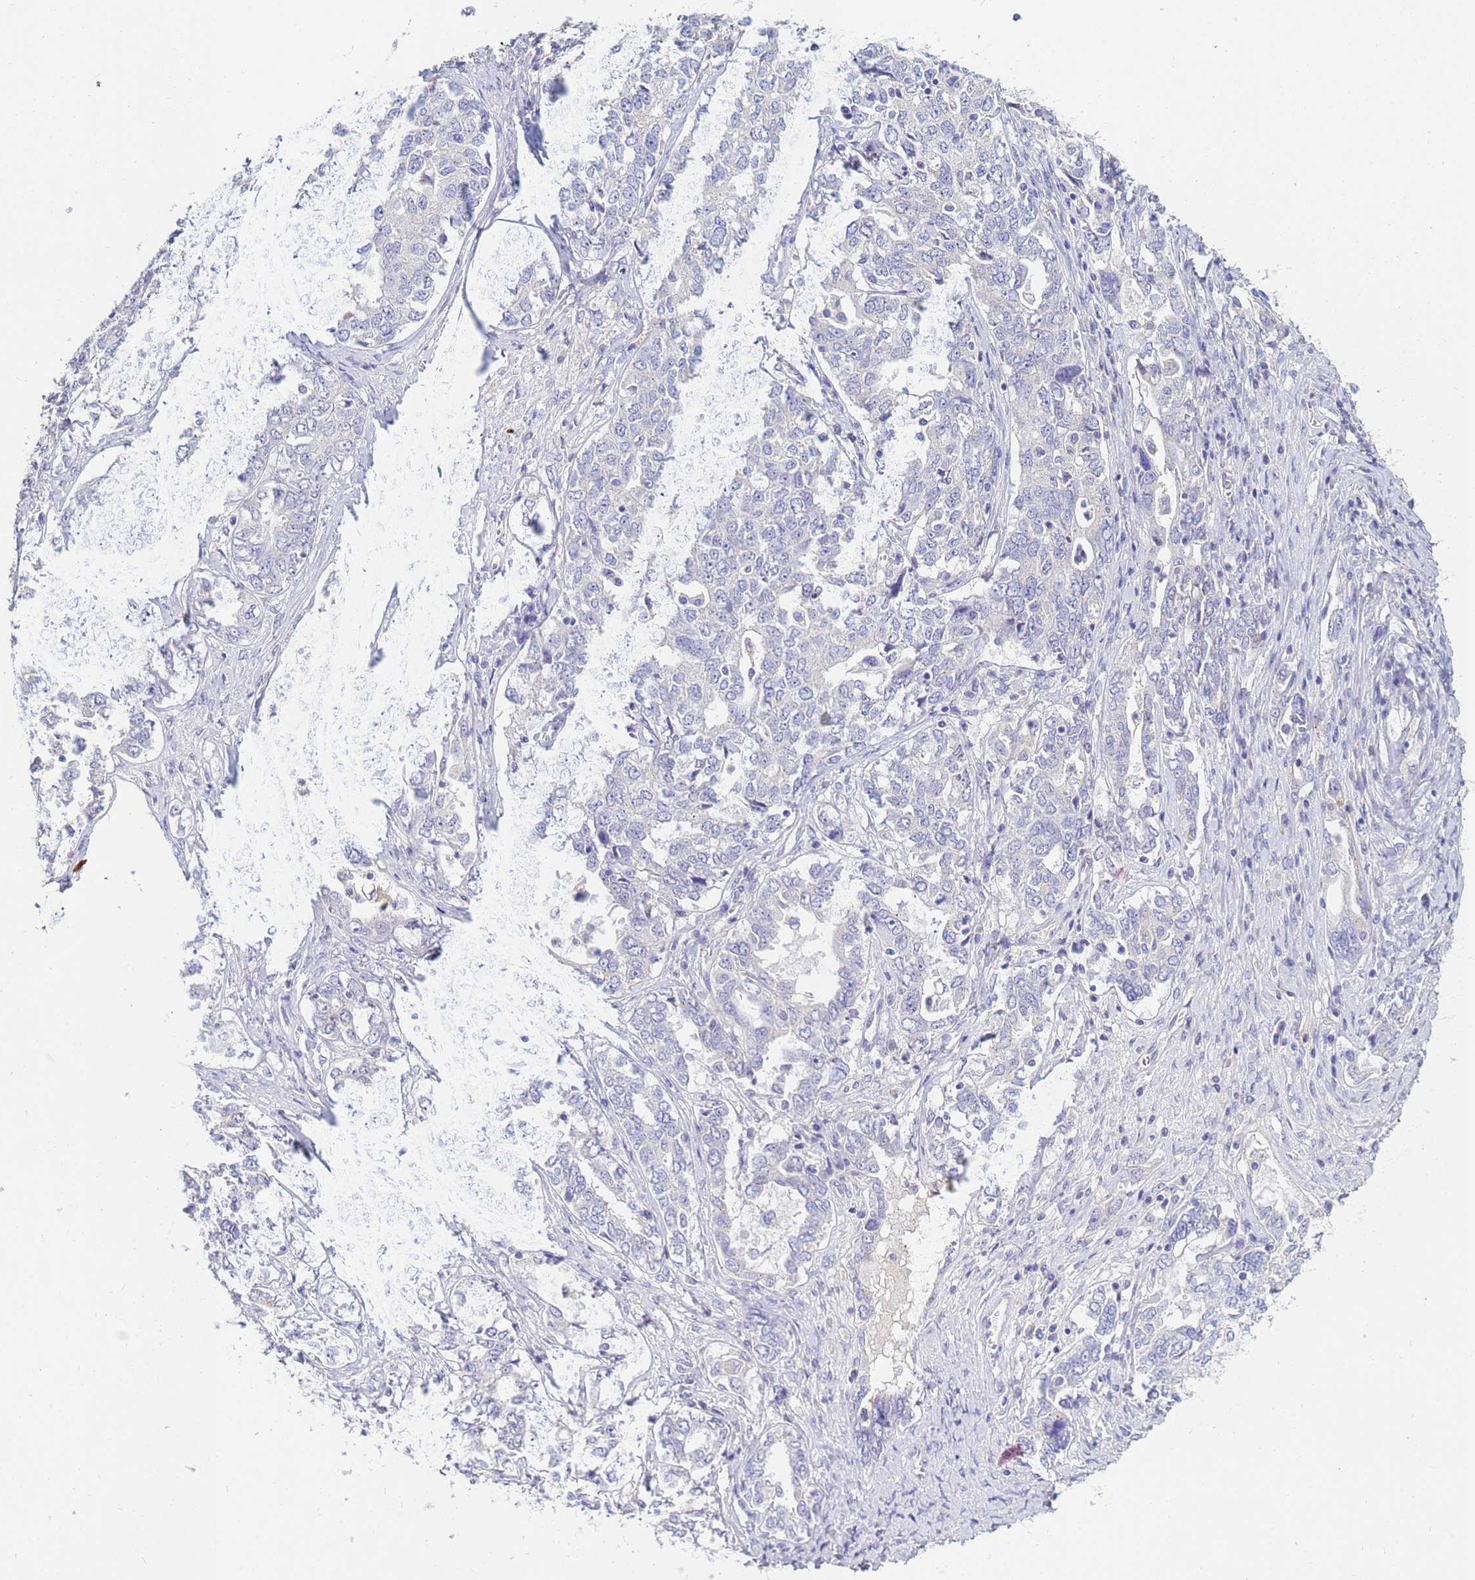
{"staining": {"intensity": "negative", "quantity": "none", "location": "none"}, "tissue": "ovarian cancer", "cell_type": "Tumor cells", "image_type": "cancer", "snomed": [{"axis": "morphology", "description": "Carcinoma, endometroid"}, {"axis": "topography", "description": "Ovary"}], "caption": "Histopathology image shows no protein expression in tumor cells of ovarian cancer (endometroid carcinoma) tissue. (Stains: DAB (3,3'-diaminobenzidine) immunohistochemistry (IHC) with hematoxylin counter stain, Microscopy: brightfield microscopy at high magnification).", "gene": "B3GNT8", "patient": {"sex": "female", "age": 62}}